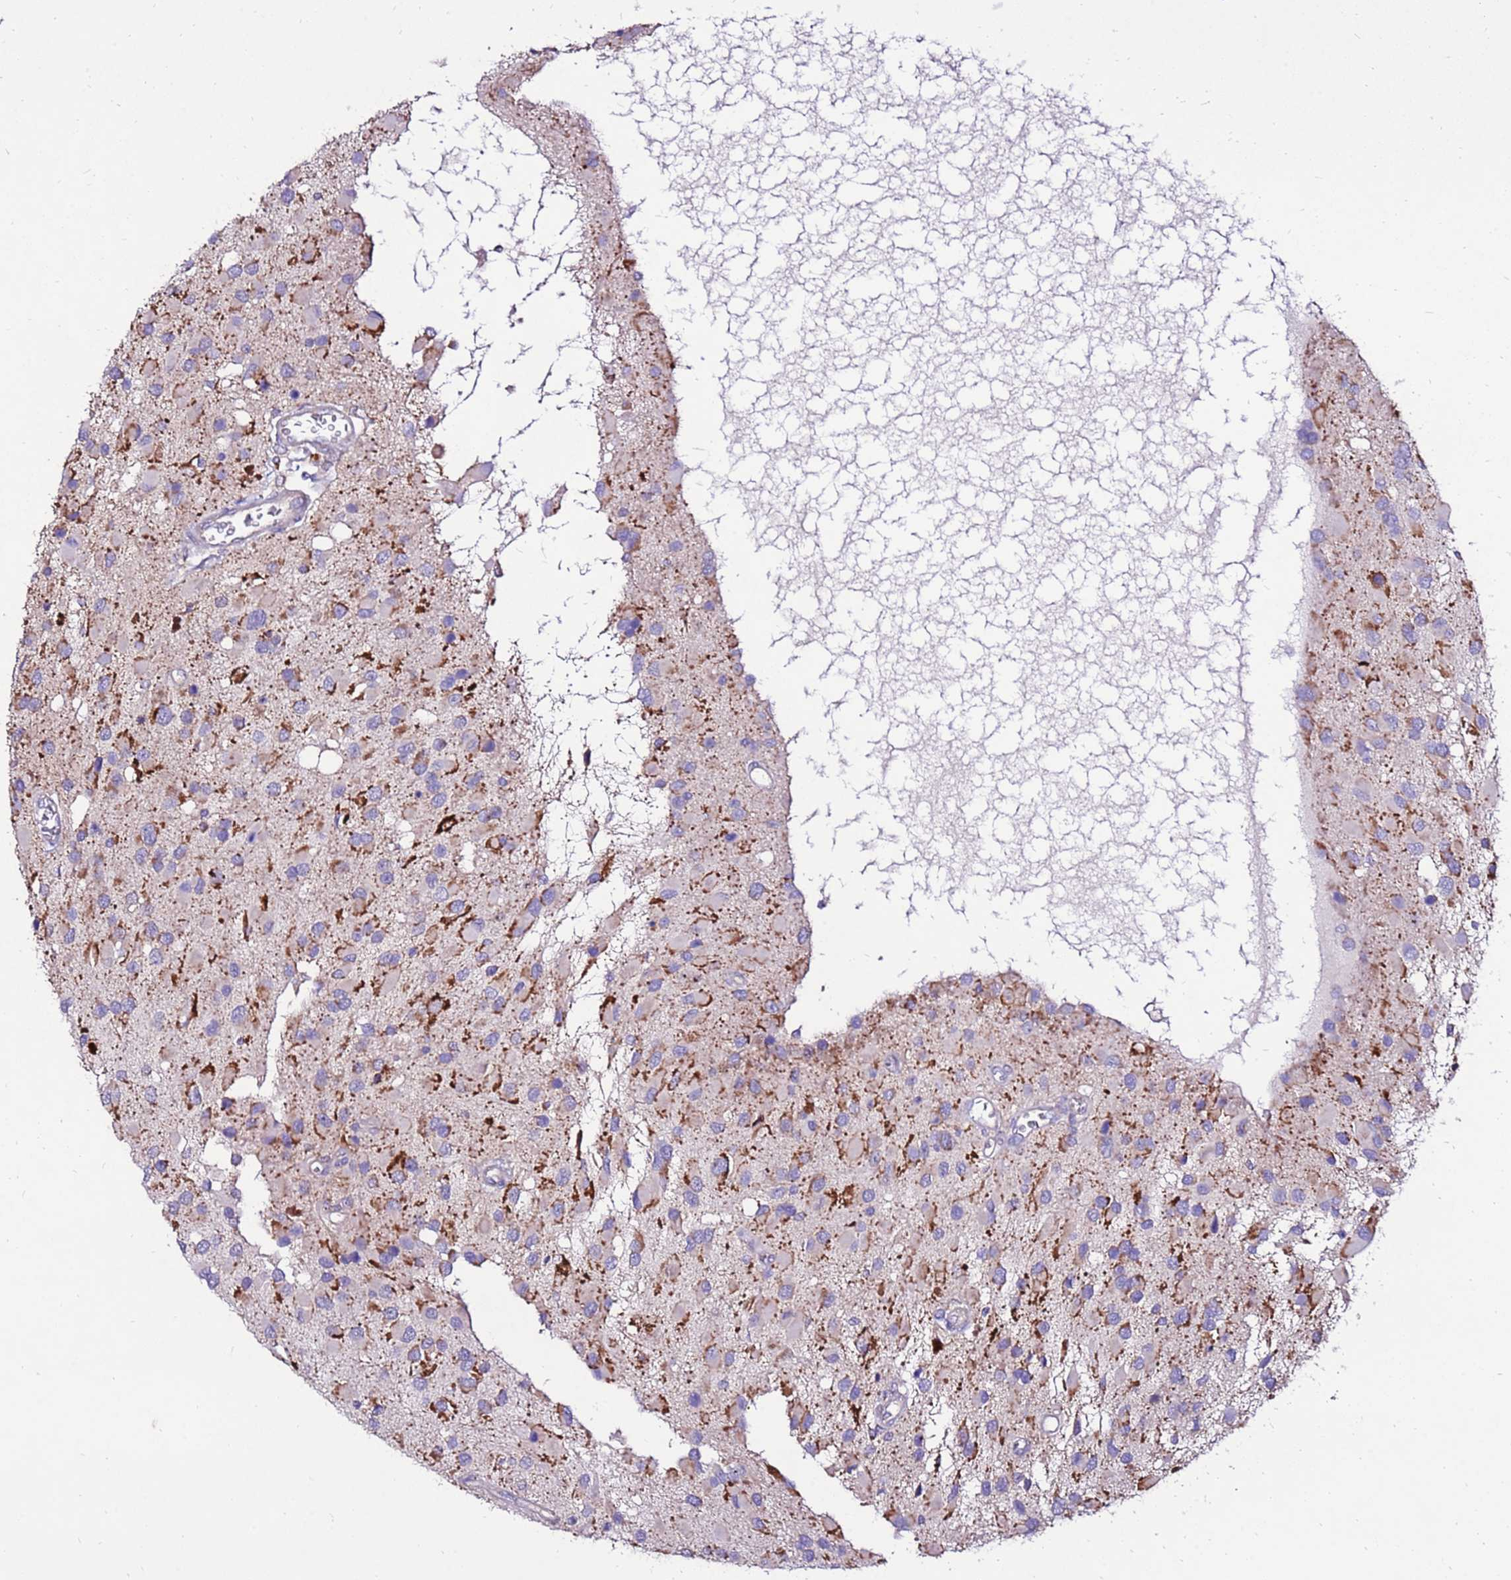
{"staining": {"intensity": "moderate", "quantity": "25%-75%", "location": "cytoplasmic/membranous"}, "tissue": "glioma", "cell_type": "Tumor cells", "image_type": "cancer", "snomed": [{"axis": "morphology", "description": "Glioma, malignant, High grade"}, {"axis": "topography", "description": "Brain"}], "caption": "Malignant high-grade glioma stained for a protein shows moderate cytoplasmic/membranous positivity in tumor cells.", "gene": "TMEM106C", "patient": {"sex": "male", "age": 53}}